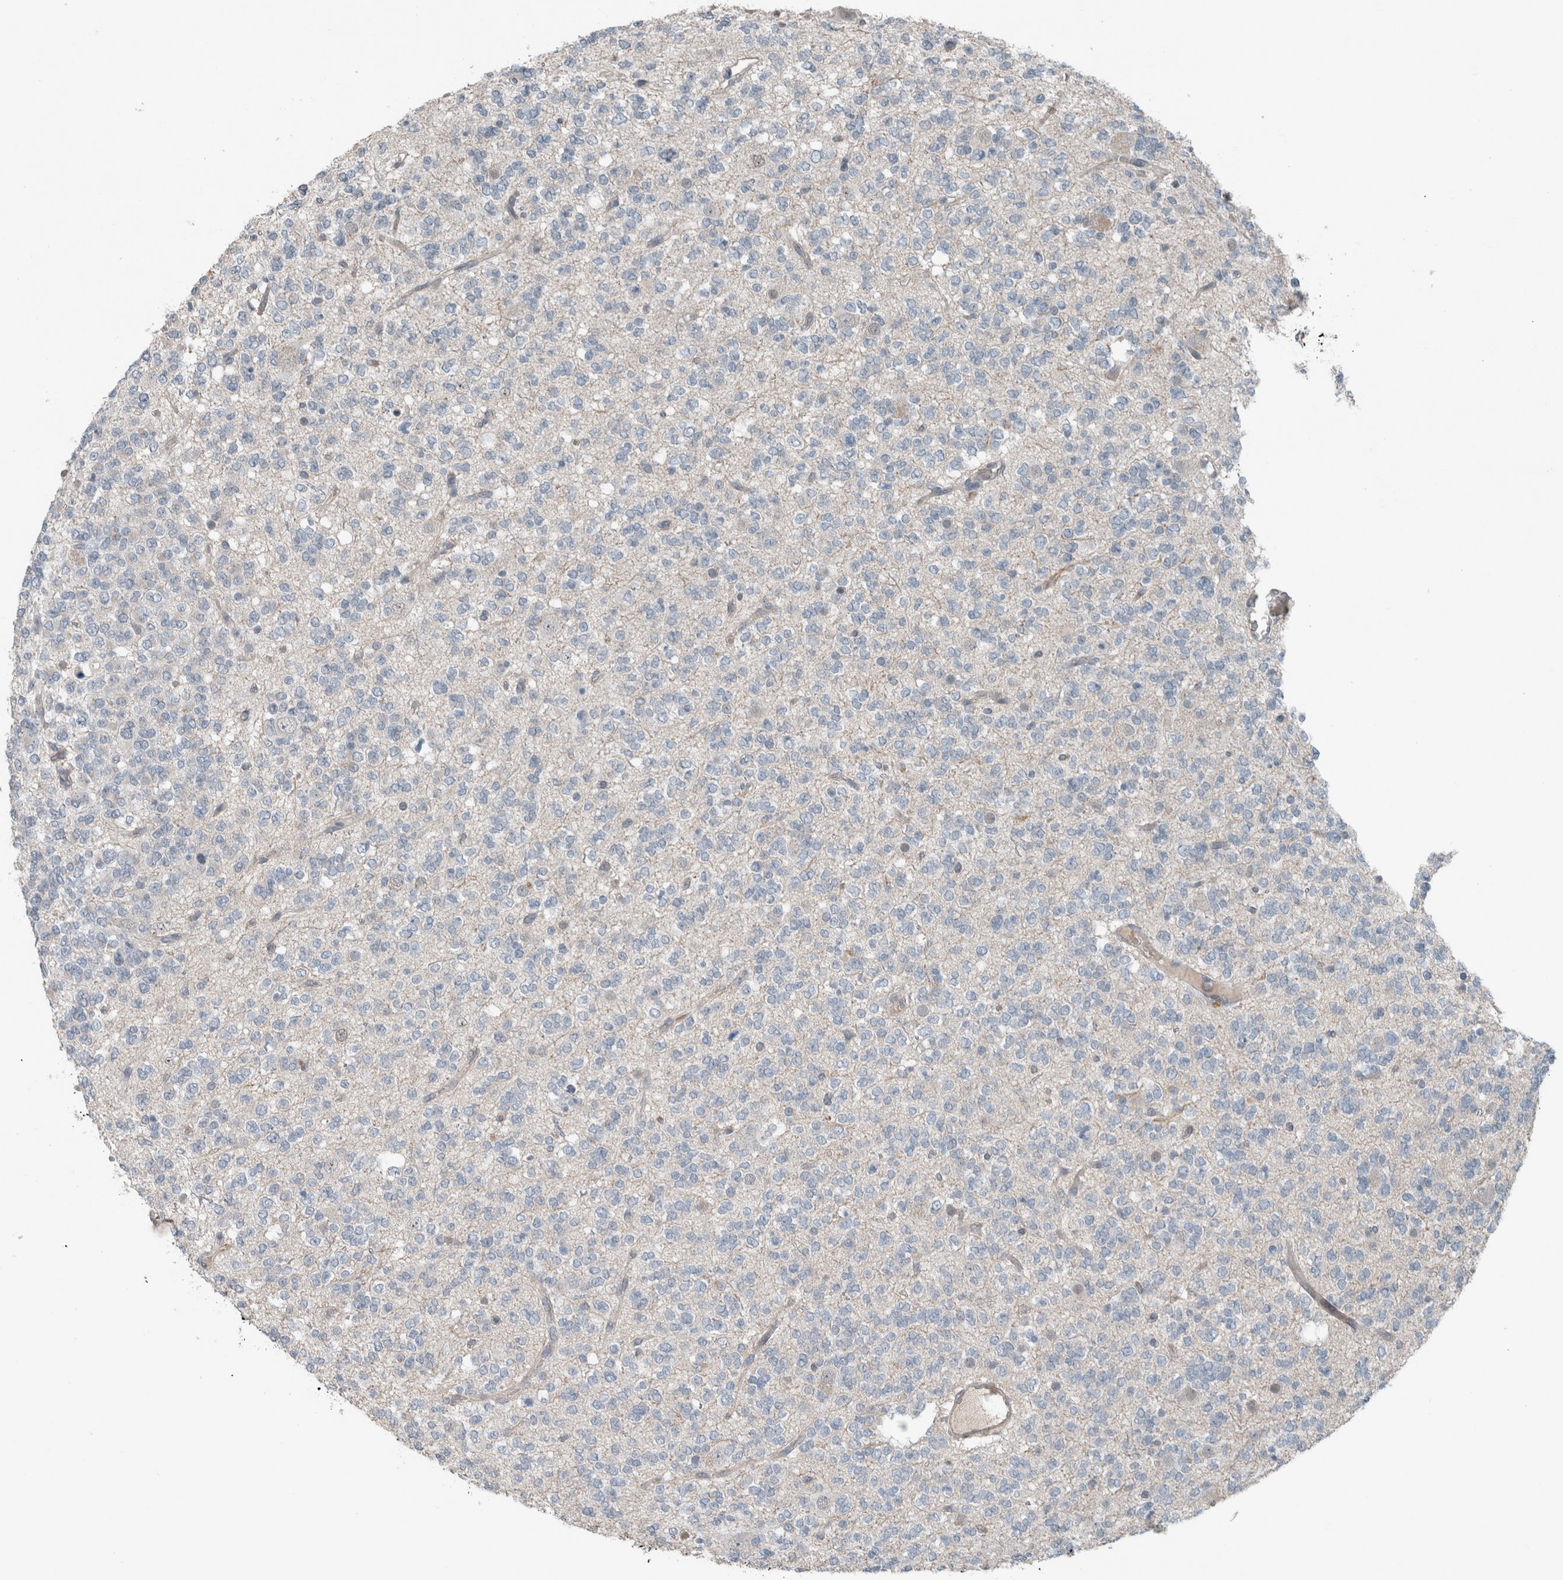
{"staining": {"intensity": "negative", "quantity": "none", "location": "none"}, "tissue": "glioma", "cell_type": "Tumor cells", "image_type": "cancer", "snomed": [{"axis": "morphology", "description": "Glioma, malignant, Low grade"}, {"axis": "topography", "description": "Brain"}], "caption": "A photomicrograph of glioma stained for a protein exhibits no brown staining in tumor cells.", "gene": "JADE2", "patient": {"sex": "male", "age": 38}}